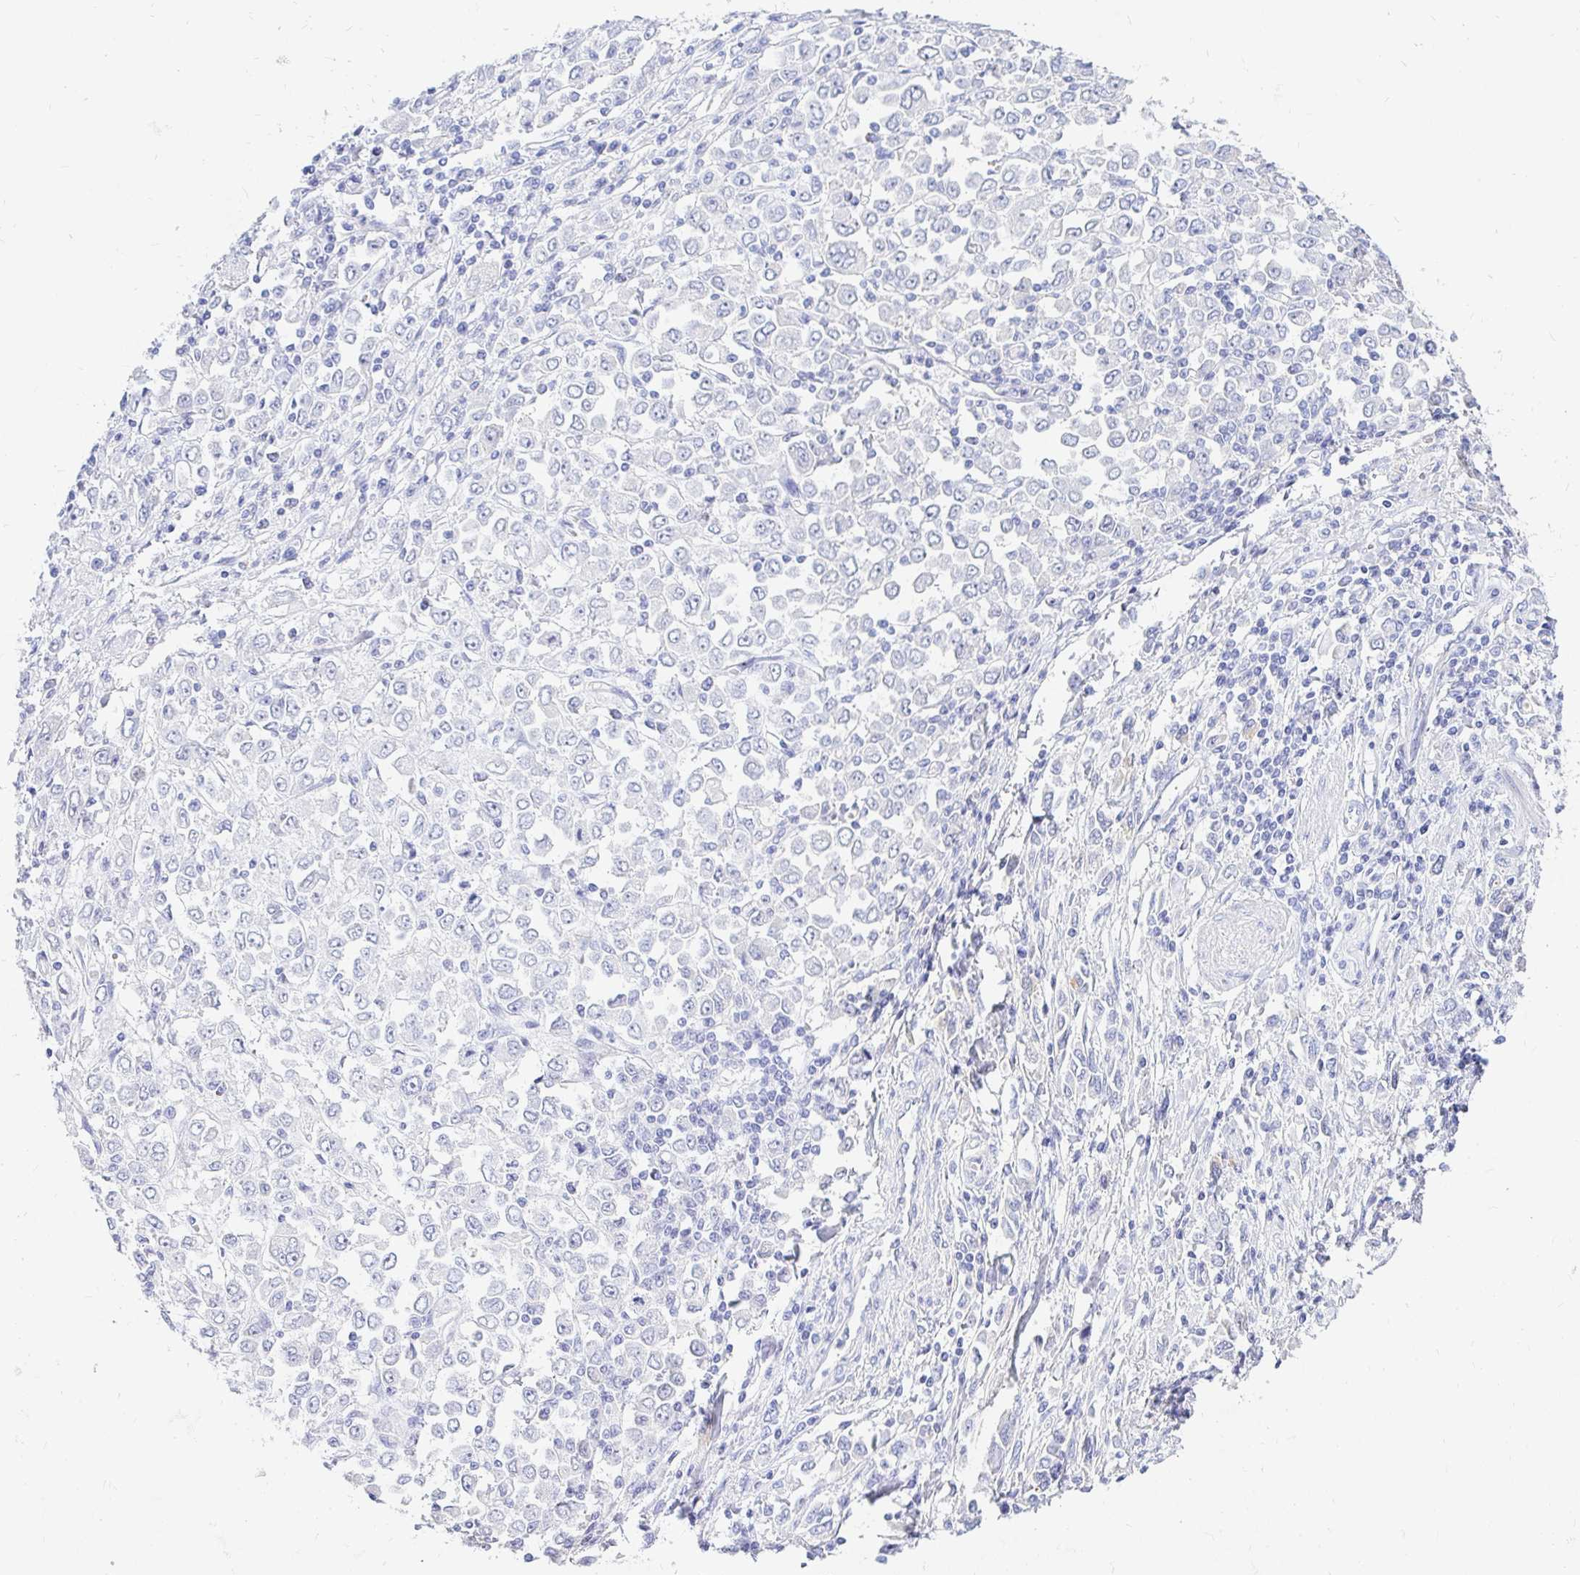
{"staining": {"intensity": "negative", "quantity": "none", "location": "none"}, "tissue": "stomach cancer", "cell_type": "Tumor cells", "image_type": "cancer", "snomed": [{"axis": "morphology", "description": "Adenocarcinoma, NOS"}, {"axis": "topography", "description": "Stomach, upper"}], "caption": "A histopathology image of human stomach adenocarcinoma is negative for staining in tumor cells.", "gene": "NR2E1", "patient": {"sex": "male", "age": 70}}